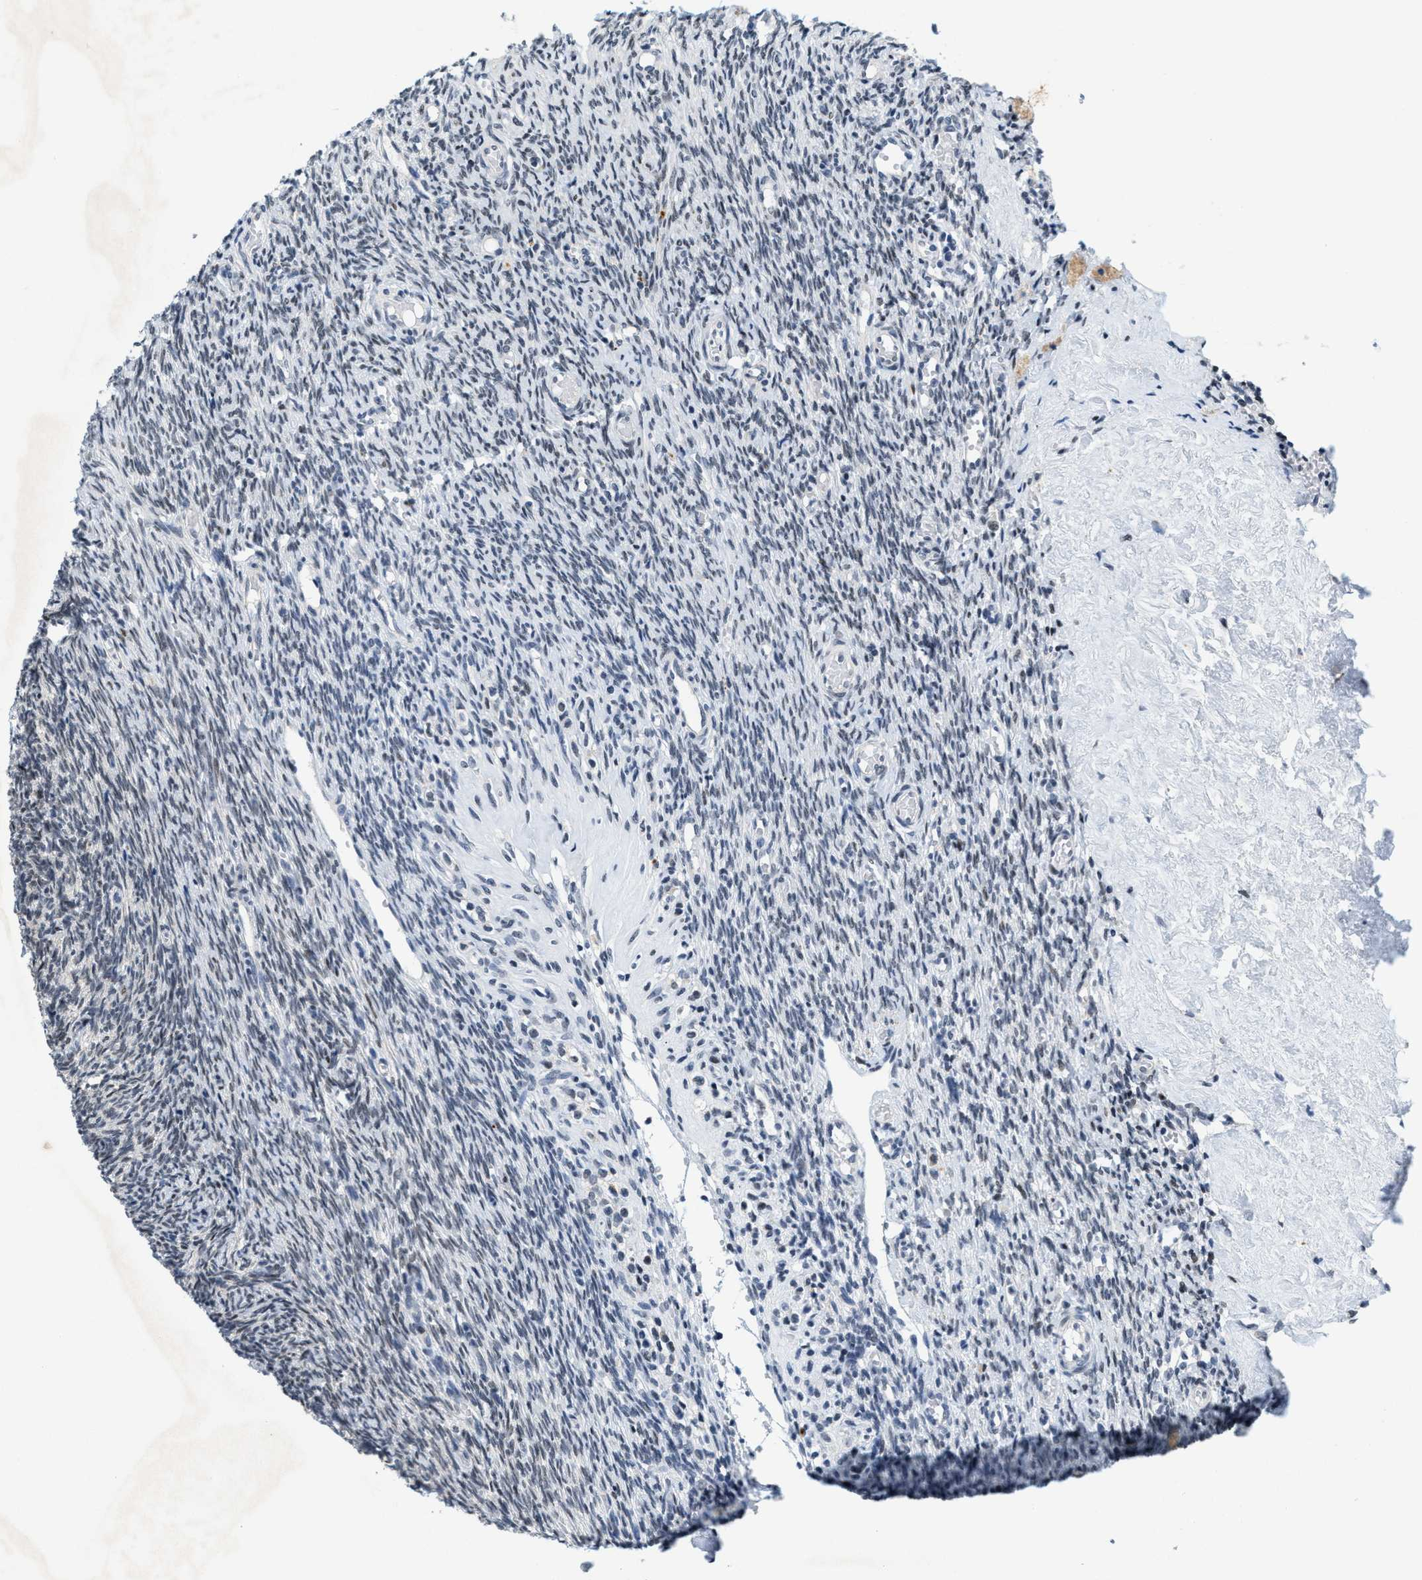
{"staining": {"intensity": "weak", "quantity": "<25%", "location": "nuclear"}, "tissue": "ovary", "cell_type": "Ovarian stroma cells", "image_type": "normal", "snomed": [{"axis": "morphology", "description": "Normal tissue, NOS"}, {"axis": "topography", "description": "Ovary"}], "caption": "The immunohistochemistry micrograph has no significant positivity in ovarian stroma cells of ovary.", "gene": "SETD1B", "patient": {"sex": "female", "age": 41}}